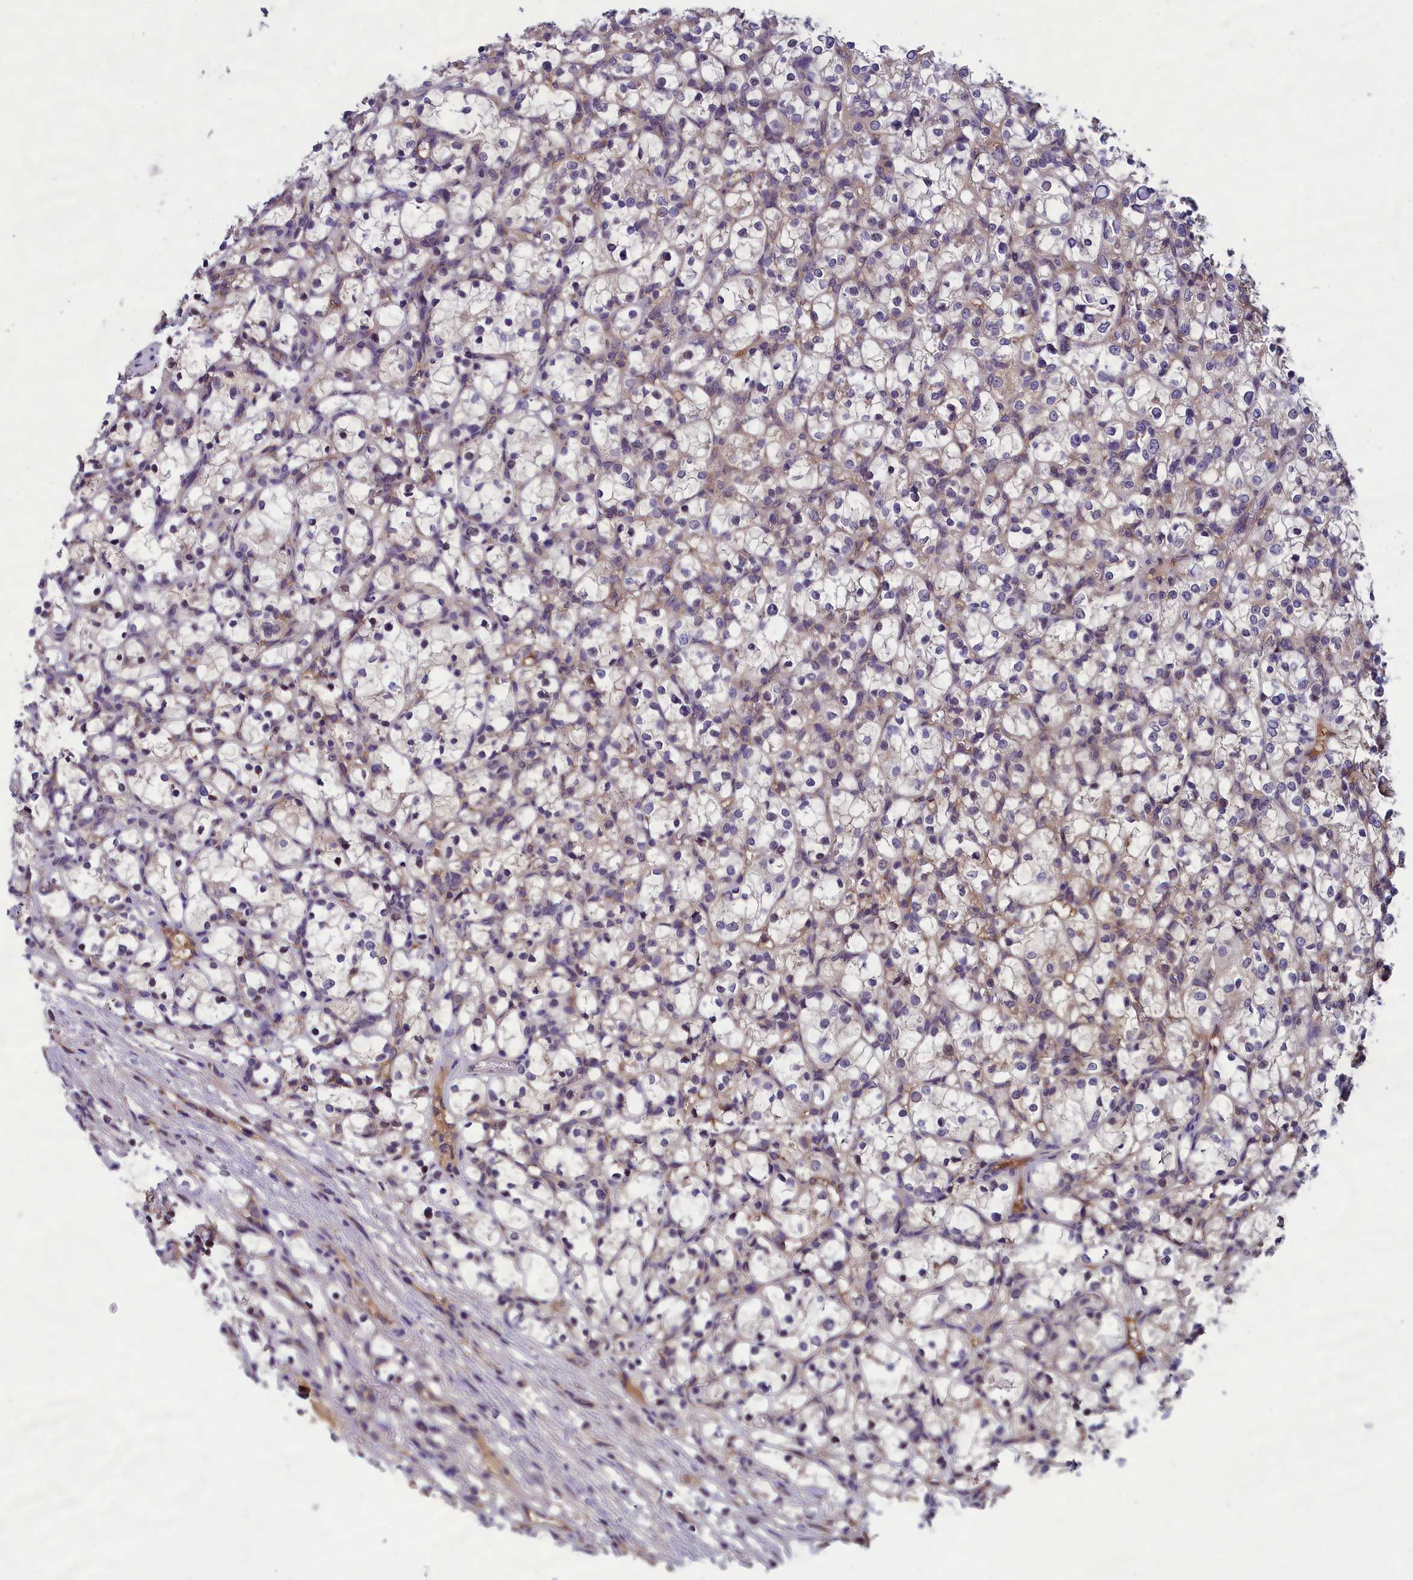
{"staining": {"intensity": "negative", "quantity": "none", "location": "none"}, "tissue": "renal cancer", "cell_type": "Tumor cells", "image_type": "cancer", "snomed": [{"axis": "morphology", "description": "Adenocarcinoma, NOS"}, {"axis": "topography", "description": "Kidney"}], "caption": "Photomicrograph shows no protein positivity in tumor cells of renal cancer (adenocarcinoma) tissue.", "gene": "ABCC8", "patient": {"sex": "female", "age": 69}}